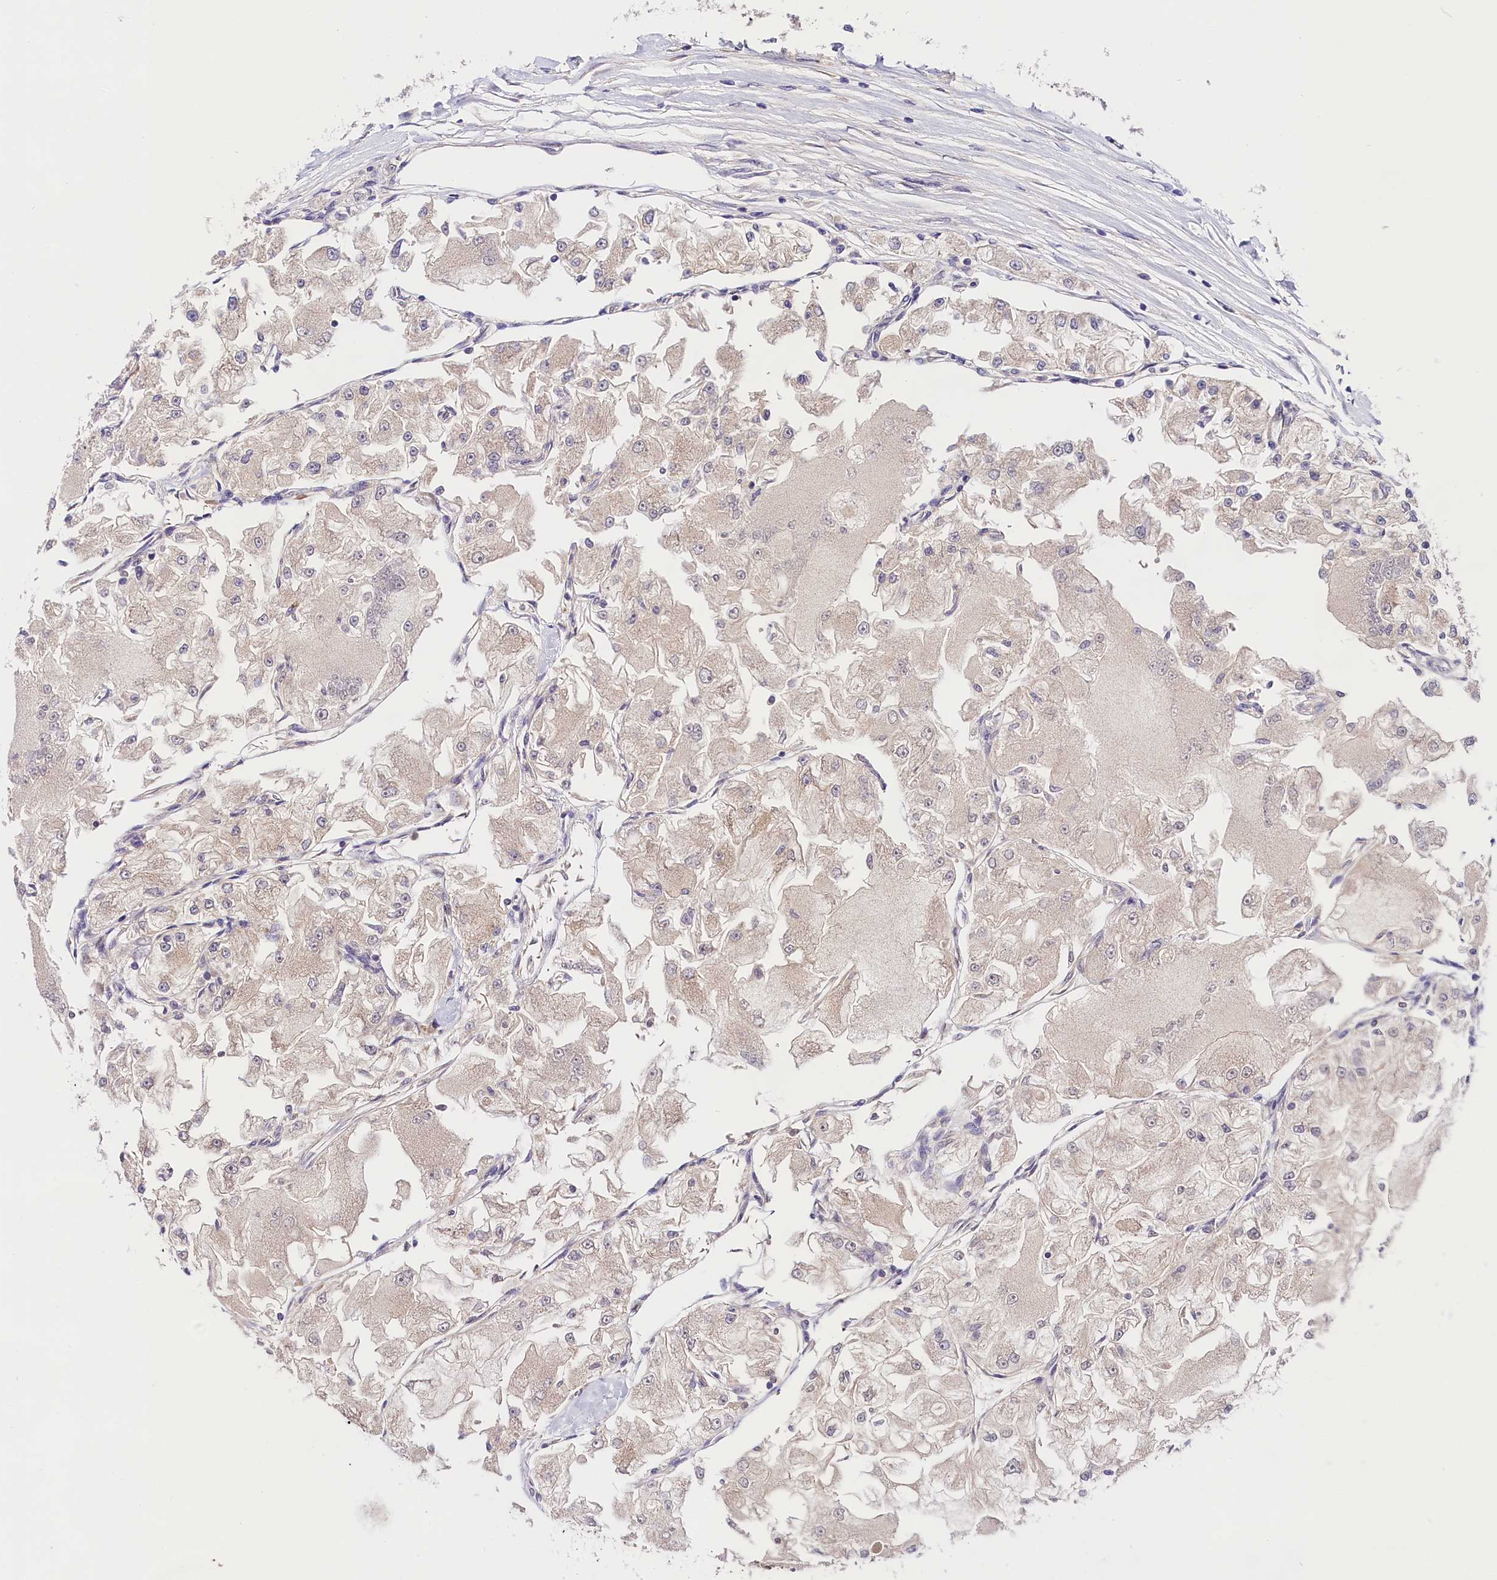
{"staining": {"intensity": "negative", "quantity": "none", "location": "none"}, "tissue": "renal cancer", "cell_type": "Tumor cells", "image_type": "cancer", "snomed": [{"axis": "morphology", "description": "Adenocarcinoma, NOS"}, {"axis": "topography", "description": "Kidney"}], "caption": "The photomicrograph displays no staining of tumor cells in renal cancer.", "gene": "SPG11", "patient": {"sex": "female", "age": 72}}